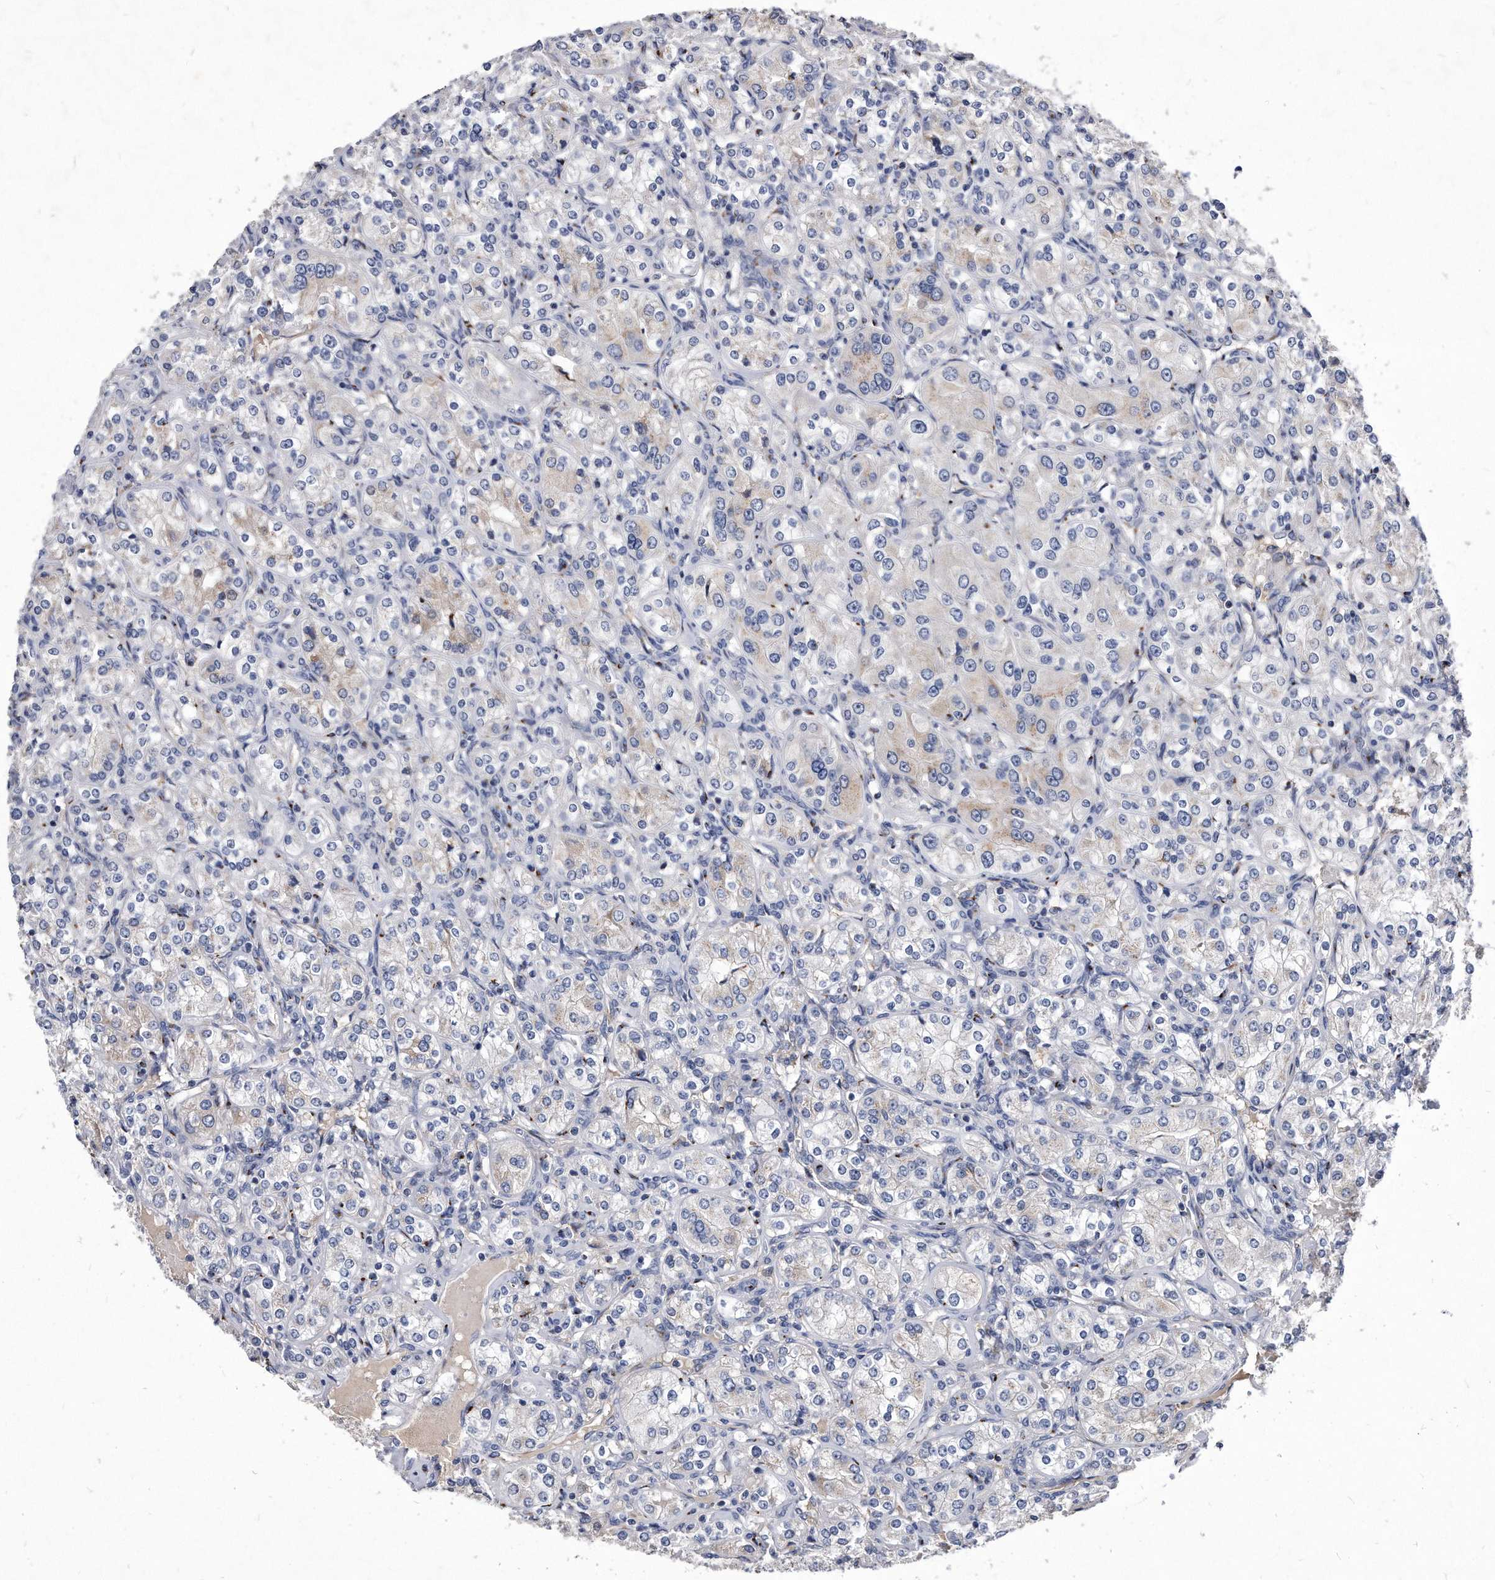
{"staining": {"intensity": "weak", "quantity": "<25%", "location": "cytoplasmic/membranous"}, "tissue": "renal cancer", "cell_type": "Tumor cells", "image_type": "cancer", "snomed": [{"axis": "morphology", "description": "Adenocarcinoma, NOS"}, {"axis": "topography", "description": "Kidney"}], "caption": "Immunohistochemical staining of human renal cancer (adenocarcinoma) exhibits no significant staining in tumor cells. (Brightfield microscopy of DAB IHC at high magnification).", "gene": "MGAT4A", "patient": {"sex": "male", "age": 77}}